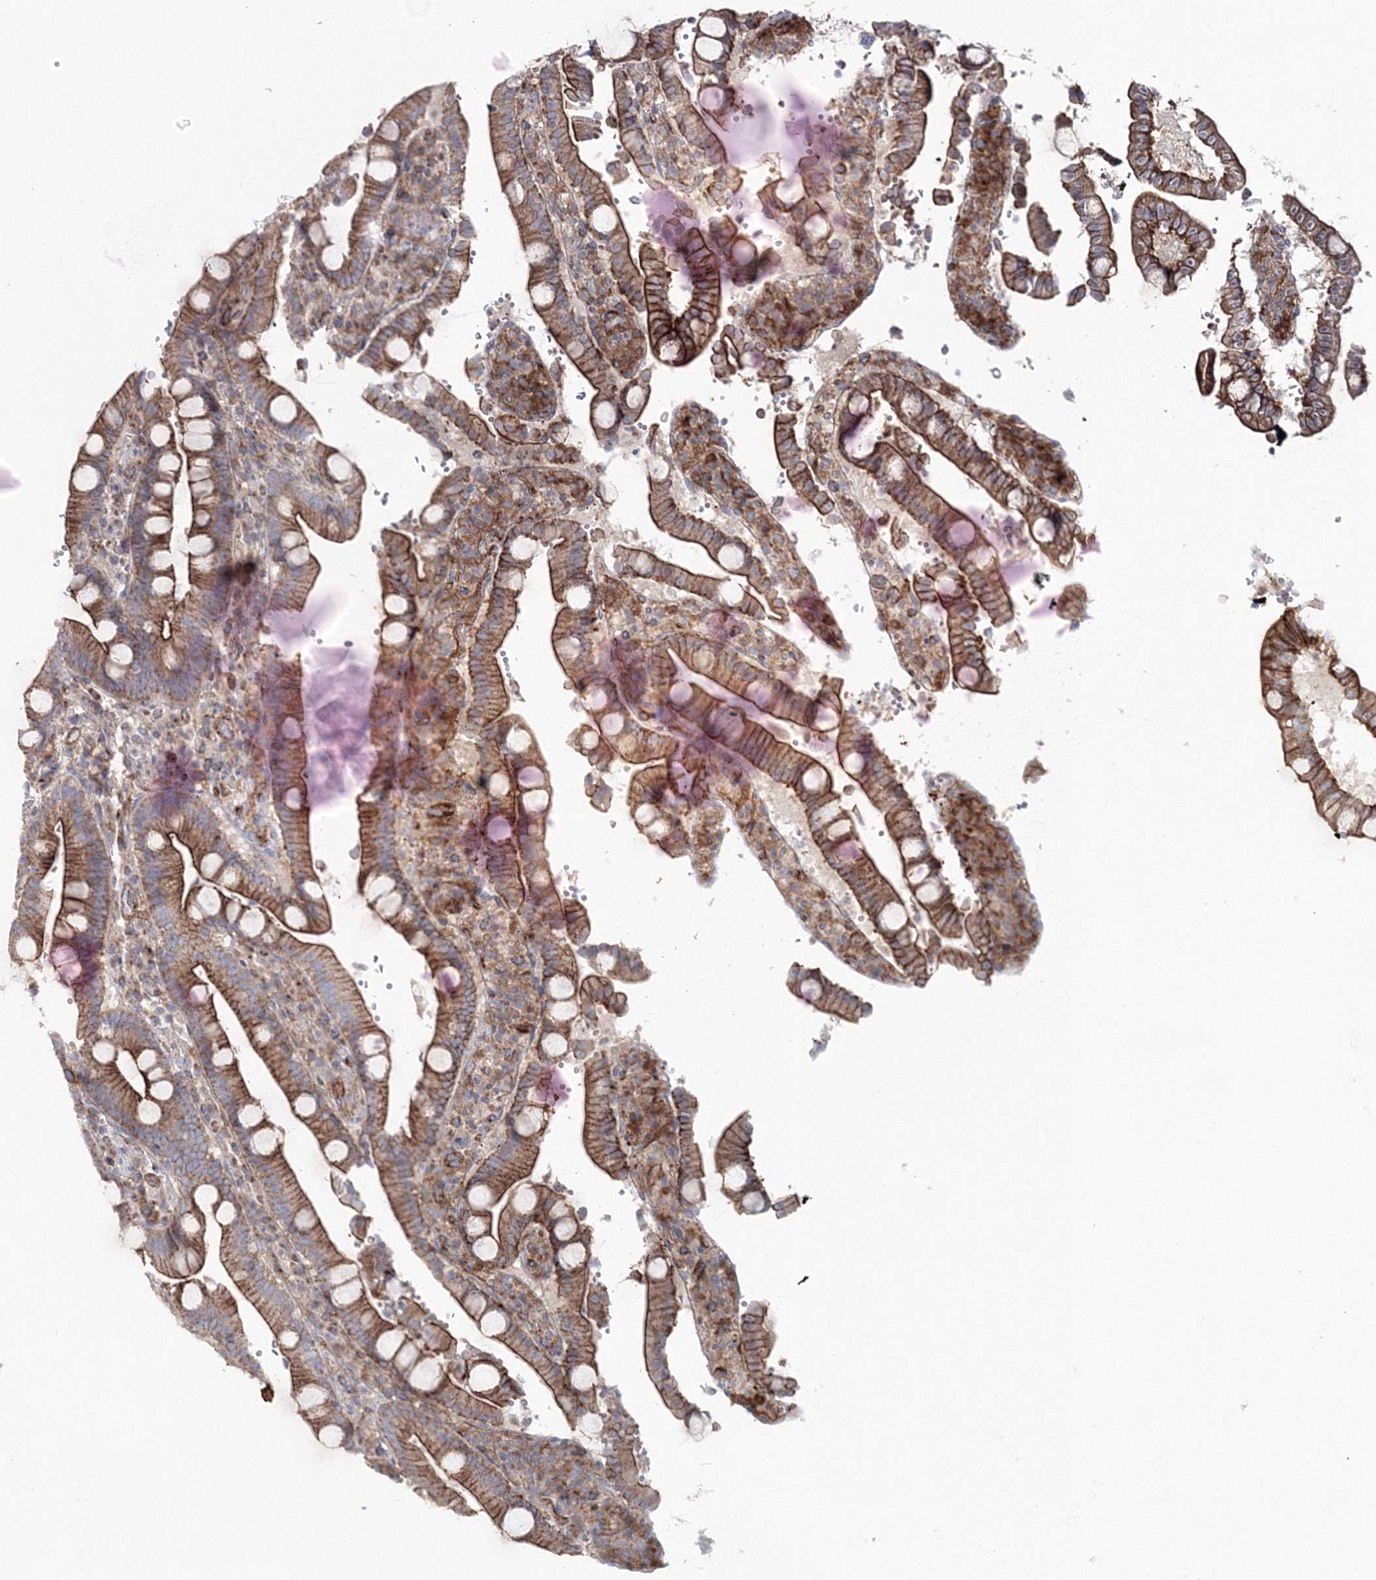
{"staining": {"intensity": "strong", "quantity": "25%-75%", "location": "cytoplasmic/membranous"}, "tissue": "duodenum", "cell_type": "Glandular cells", "image_type": "normal", "snomed": [{"axis": "morphology", "description": "Normal tissue, NOS"}, {"axis": "topography", "description": "Small intestine, NOS"}], "caption": "This histopathology image demonstrates immunohistochemistry (IHC) staining of unremarkable duodenum, with high strong cytoplasmic/membranous expression in approximately 25%-75% of glandular cells.", "gene": "GGA2", "patient": {"sex": "female", "age": 71}}